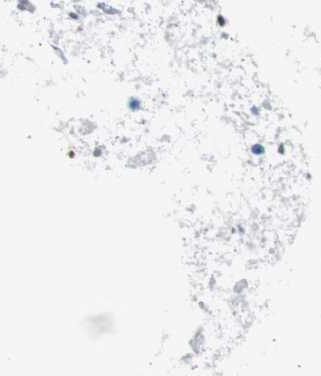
{"staining": {"intensity": "negative", "quantity": "none", "location": "none"}, "tissue": "nasopharynx", "cell_type": "Respiratory epithelial cells", "image_type": "normal", "snomed": [{"axis": "morphology", "description": "Normal tissue, NOS"}, {"axis": "morphology", "description": "Inflammation, NOS"}, {"axis": "topography", "description": "Nasopharynx"}], "caption": "High magnification brightfield microscopy of benign nasopharynx stained with DAB (3,3'-diaminobenzidine) (brown) and counterstained with hematoxylin (blue): respiratory epithelial cells show no significant positivity. (Brightfield microscopy of DAB (3,3'-diaminobenzidine) immunohistochemistry at high magnification).", "gene": "SYK", "patient": {"sex": "male", "age": 48}}